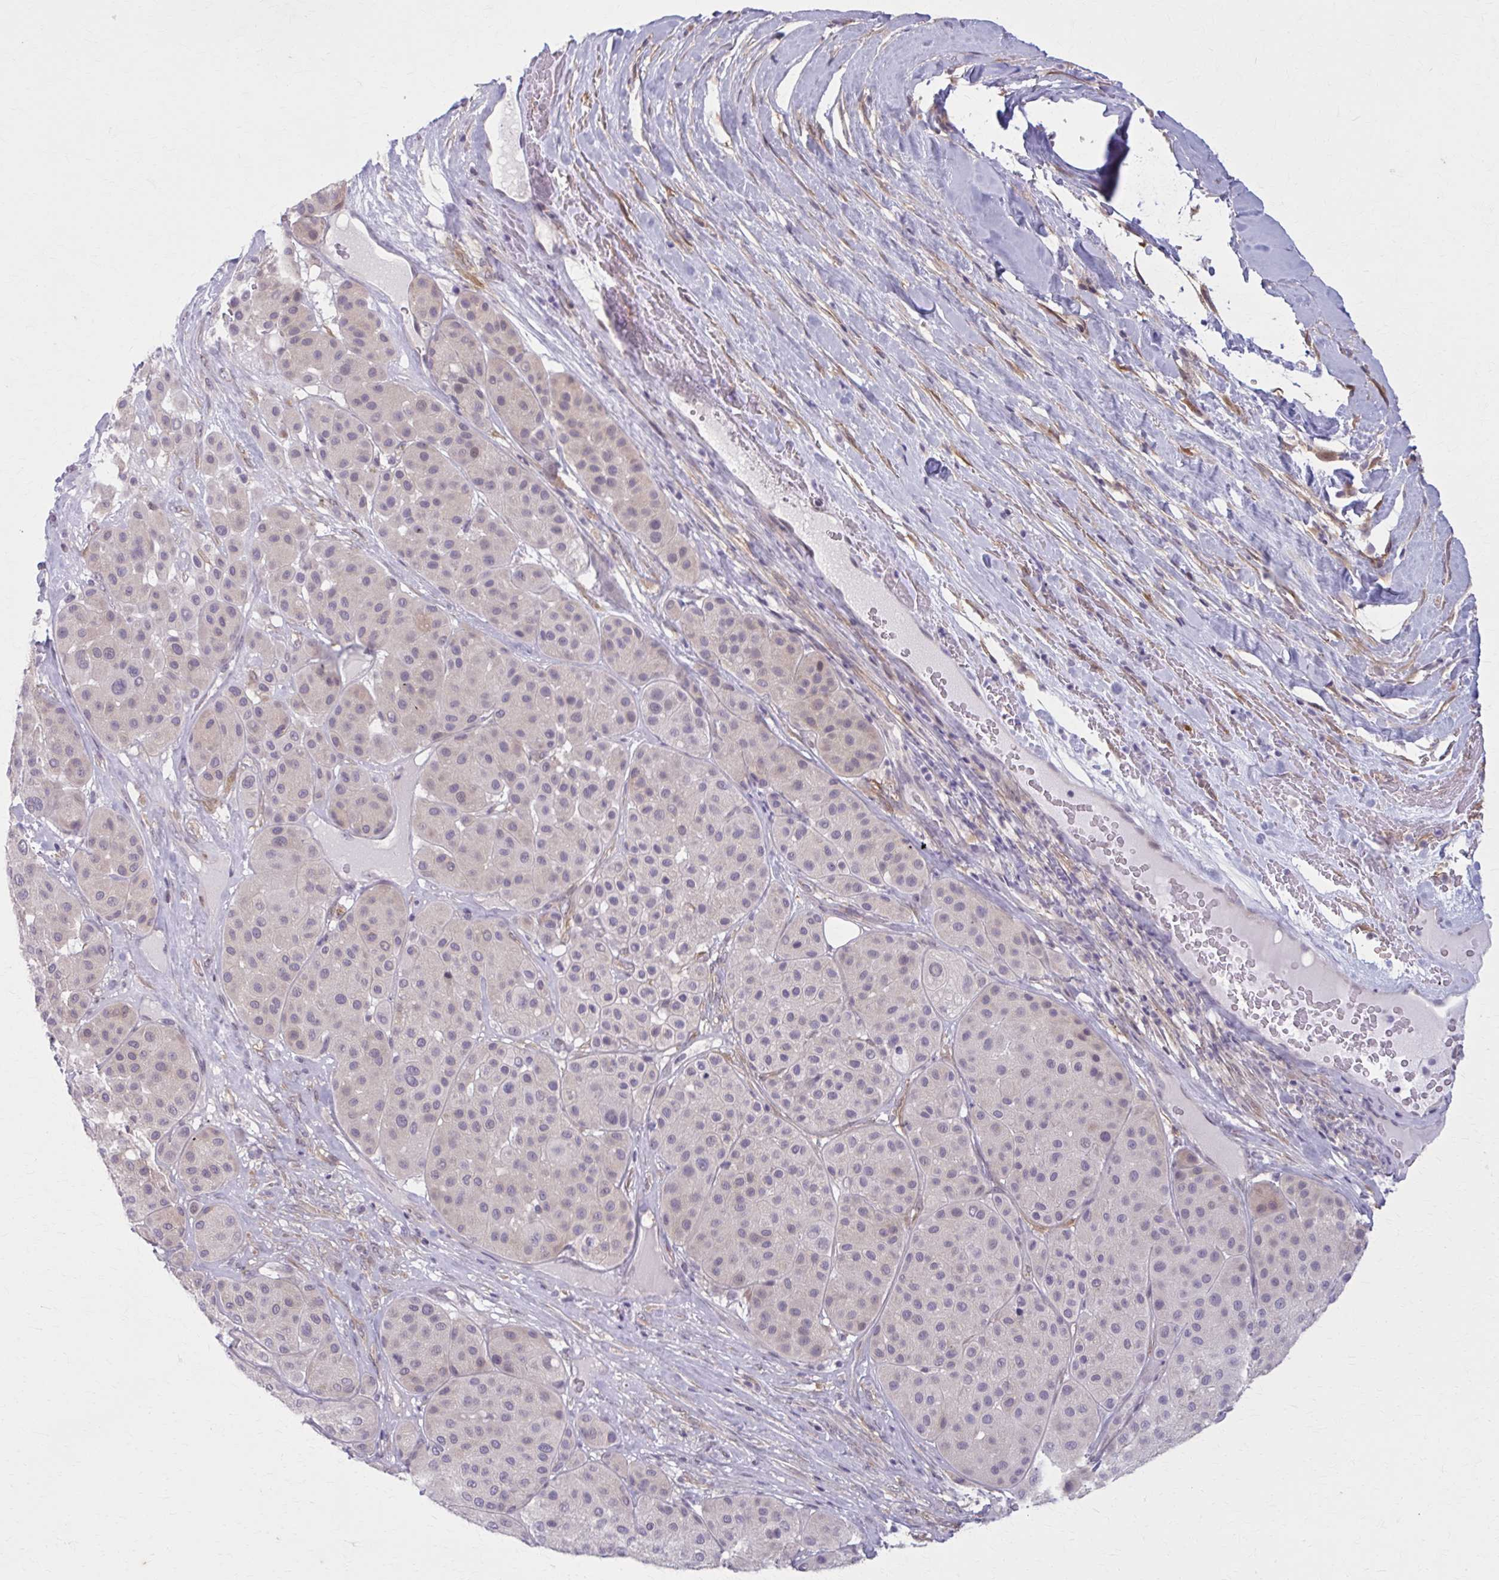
{"staining": {"intensity": "negative", "quantity": "none", "location": "none"}, "tissue": "melanoma", "cell_type": "Tumor cells", "image_type": "cancer", "snomed": [{"axis": "morphology", "description": "Malignant melanoma, Metastatic site"}, {"axis": "topography", "description": "Smooth muscle"}], "caption": "Immunohistochemistry micrograph of human malignant melanoma (metastatic site) stained for a protein (brown), which reveals no expression in tumor cells.", "gene": "NUMBL", "patient": {"sex": "male", "age": 41}}